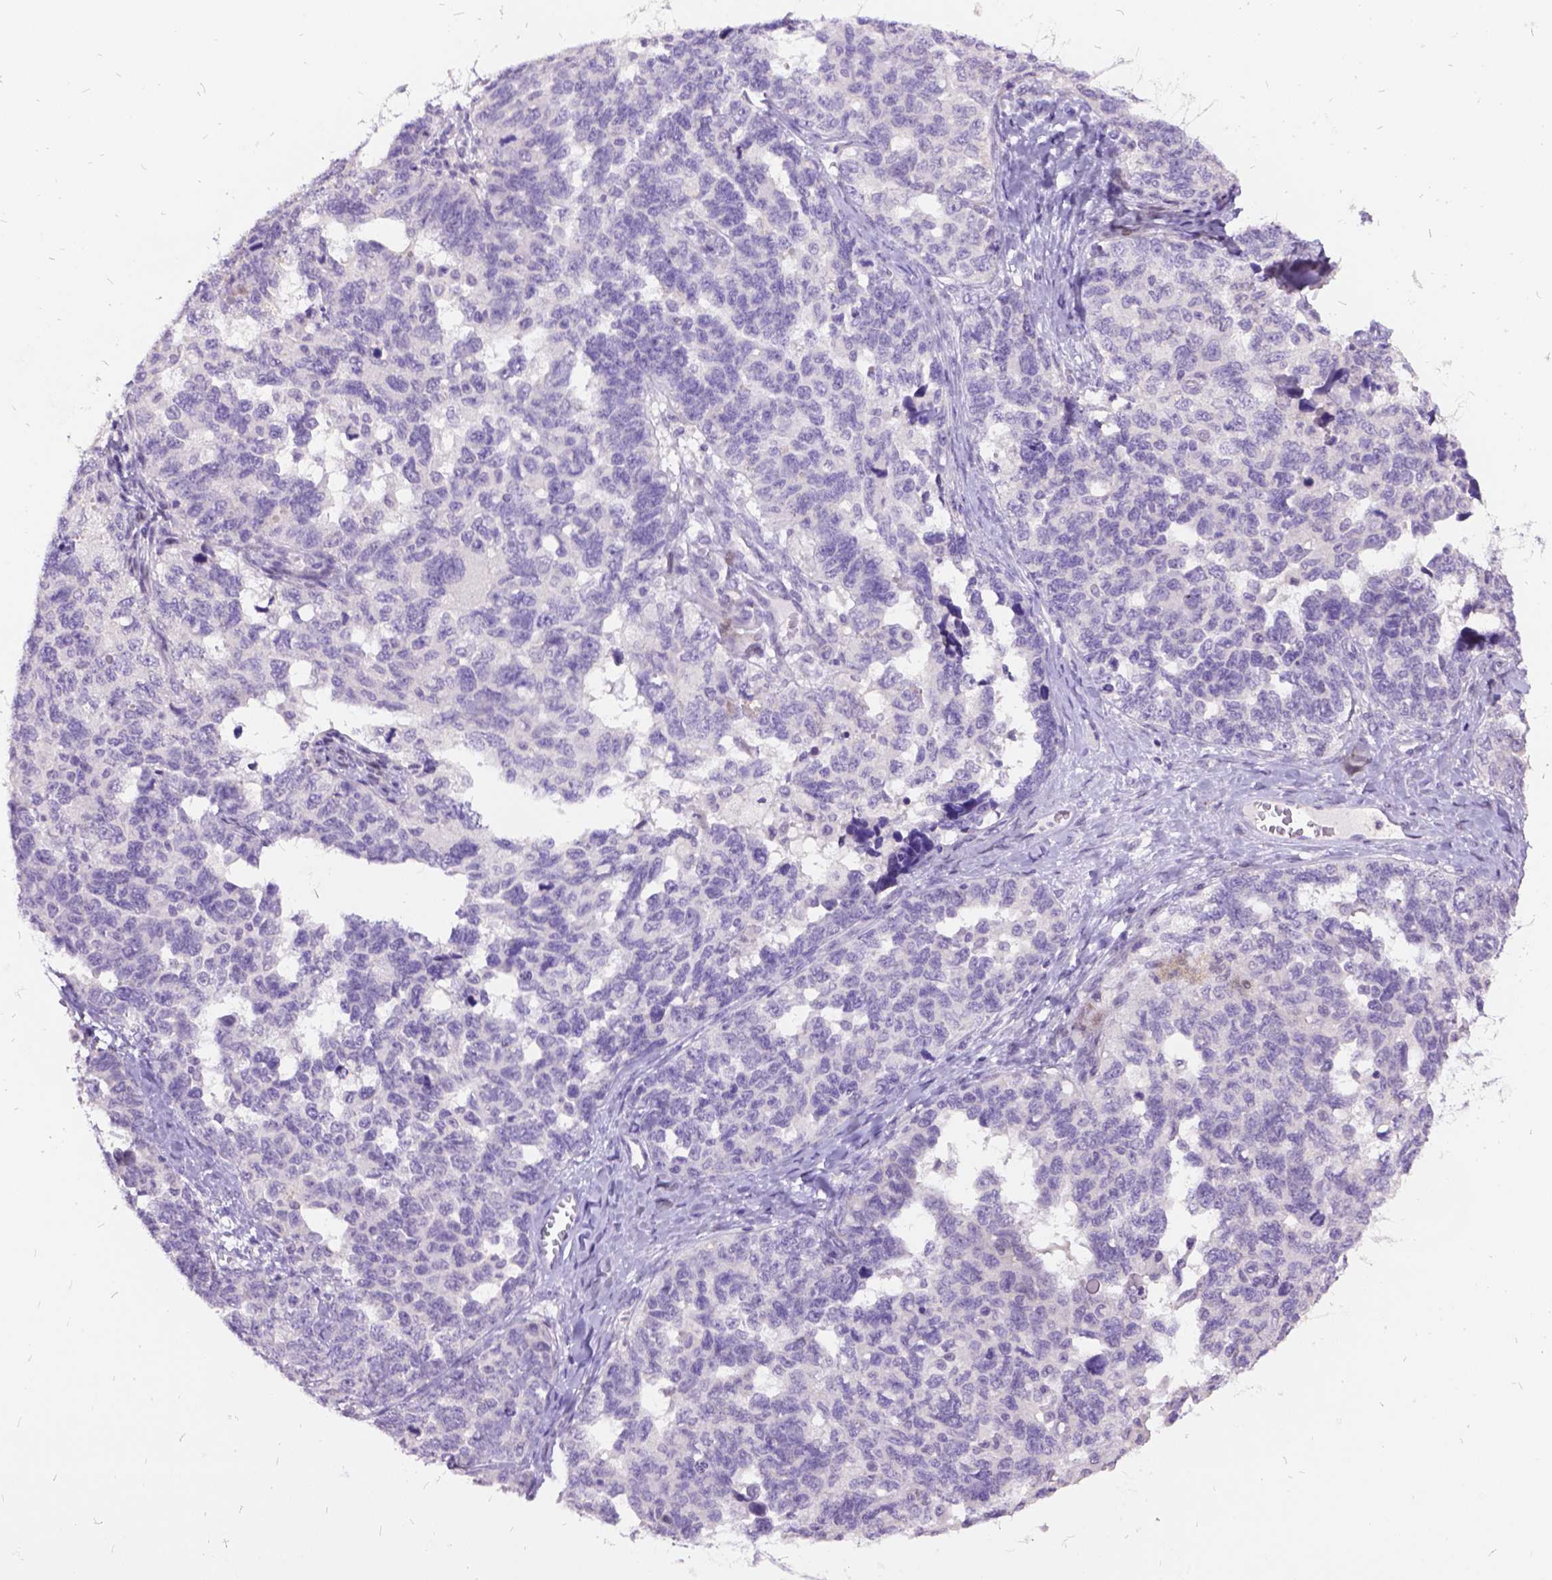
{"staining": {"intensity": "negative", "quantity": "none", "location": "none"}, "tissue": "ovarian cancer", "cell_type": "Tumor cells", "image_type": "cancer", "snomed": [{"axis": "morphology", "description": "Cystadenocarcinoma, serous, NOS"}, {"axis": "topography", "description": "Ovary"}], "caption": "The IHC photomicrograph has no significant expression in tumor cells of ovarian cancer (serous cystadenocarcinoma) tissue.", "gene": "ITGB6", "patient": {"sex": "female", "age": 69}}